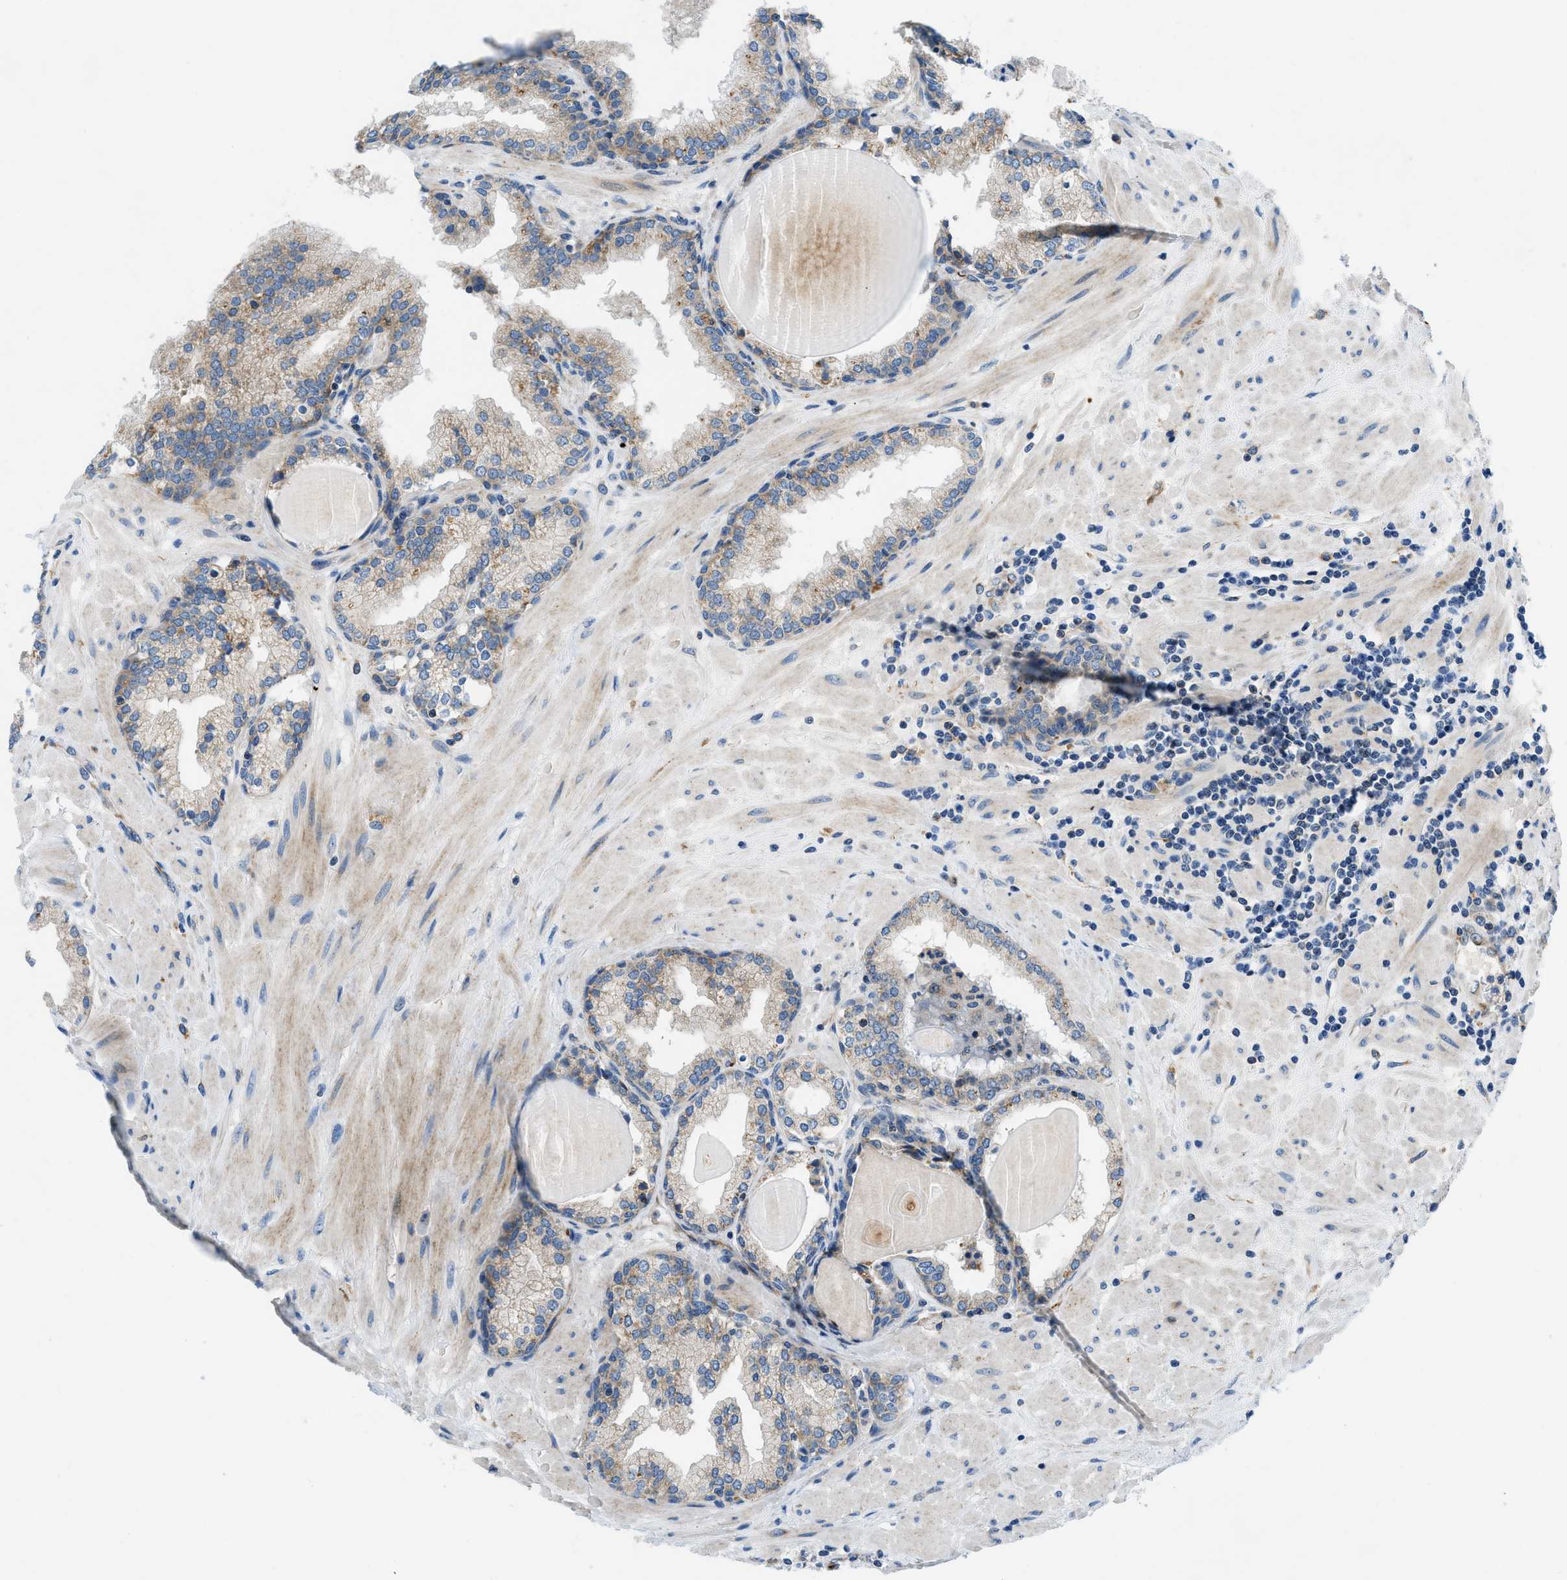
{"staining": {"intensity": "weak", "quantity": "25%-75%", "location": "cytoplasmic/membranous"}, "tissue": "prostate", "cell_type": "Glandular cells", "image_type": "normal", "snomed": [{"axis": "morphology", "description": "Normal tissue, NOS"}, {"axis": "topography", "description": "Prostate"}], "caption": "Glandular cells demonstrate low levels of weak cytoplasmic/membranous positivity in about 25%-75% of cells in normal human prostate.", "gene": "ZNF831", "patient": {"sex": "male", "age": 51}}